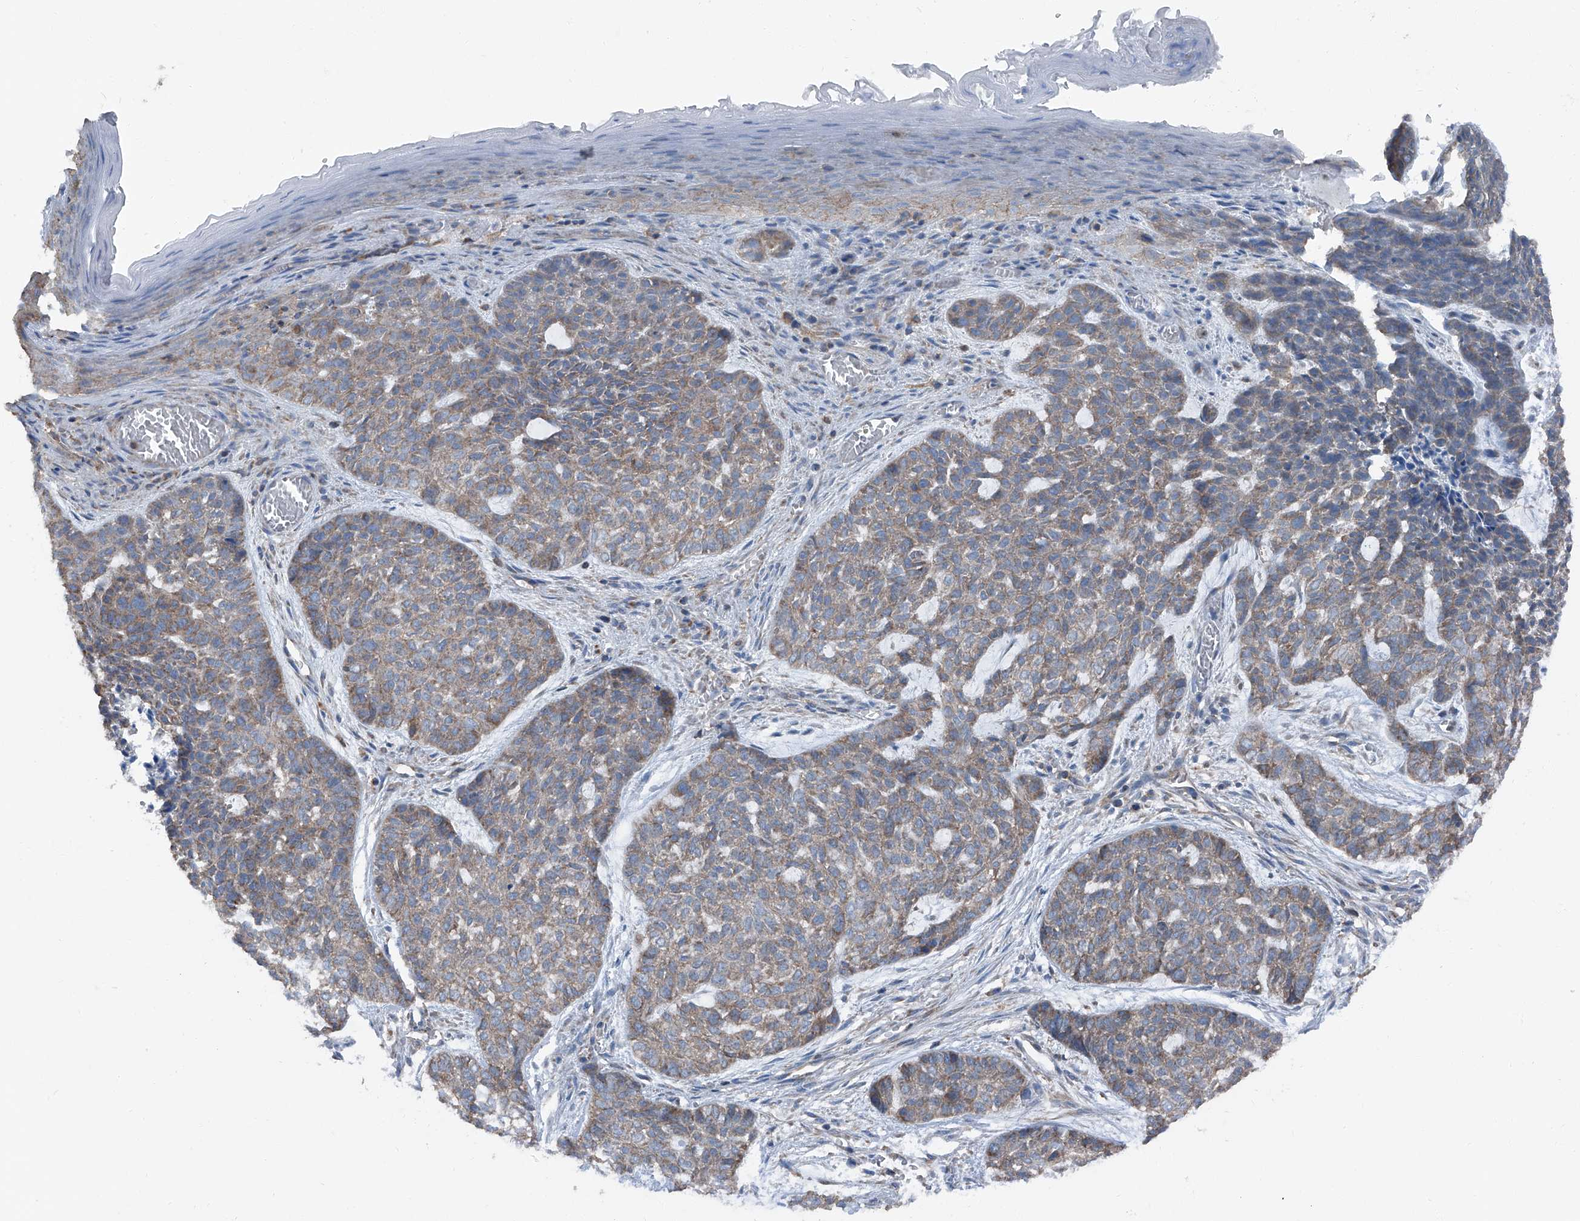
{"staining": {"intensity": "weak", "quantity": "25%-75%", "location": "cytoplasmic/membranous"}, "tissue": "skin cancer", "cell_type": "Tumor cells", "image_type": "cancer", "snomed": [{"axis": "morphology", "description": "Basal cell carcinoma"}, {"axis": "topography", "description": "Skin"}], "caption": "This is a photomicrograph of IHC staining of skin cancer (basal cell carcinoma), which shows weak positivity in the cytoplasmic/membranous of tumor cells.", "gene": "GPR142", "patient": {"sex": "female", "age": 64}}